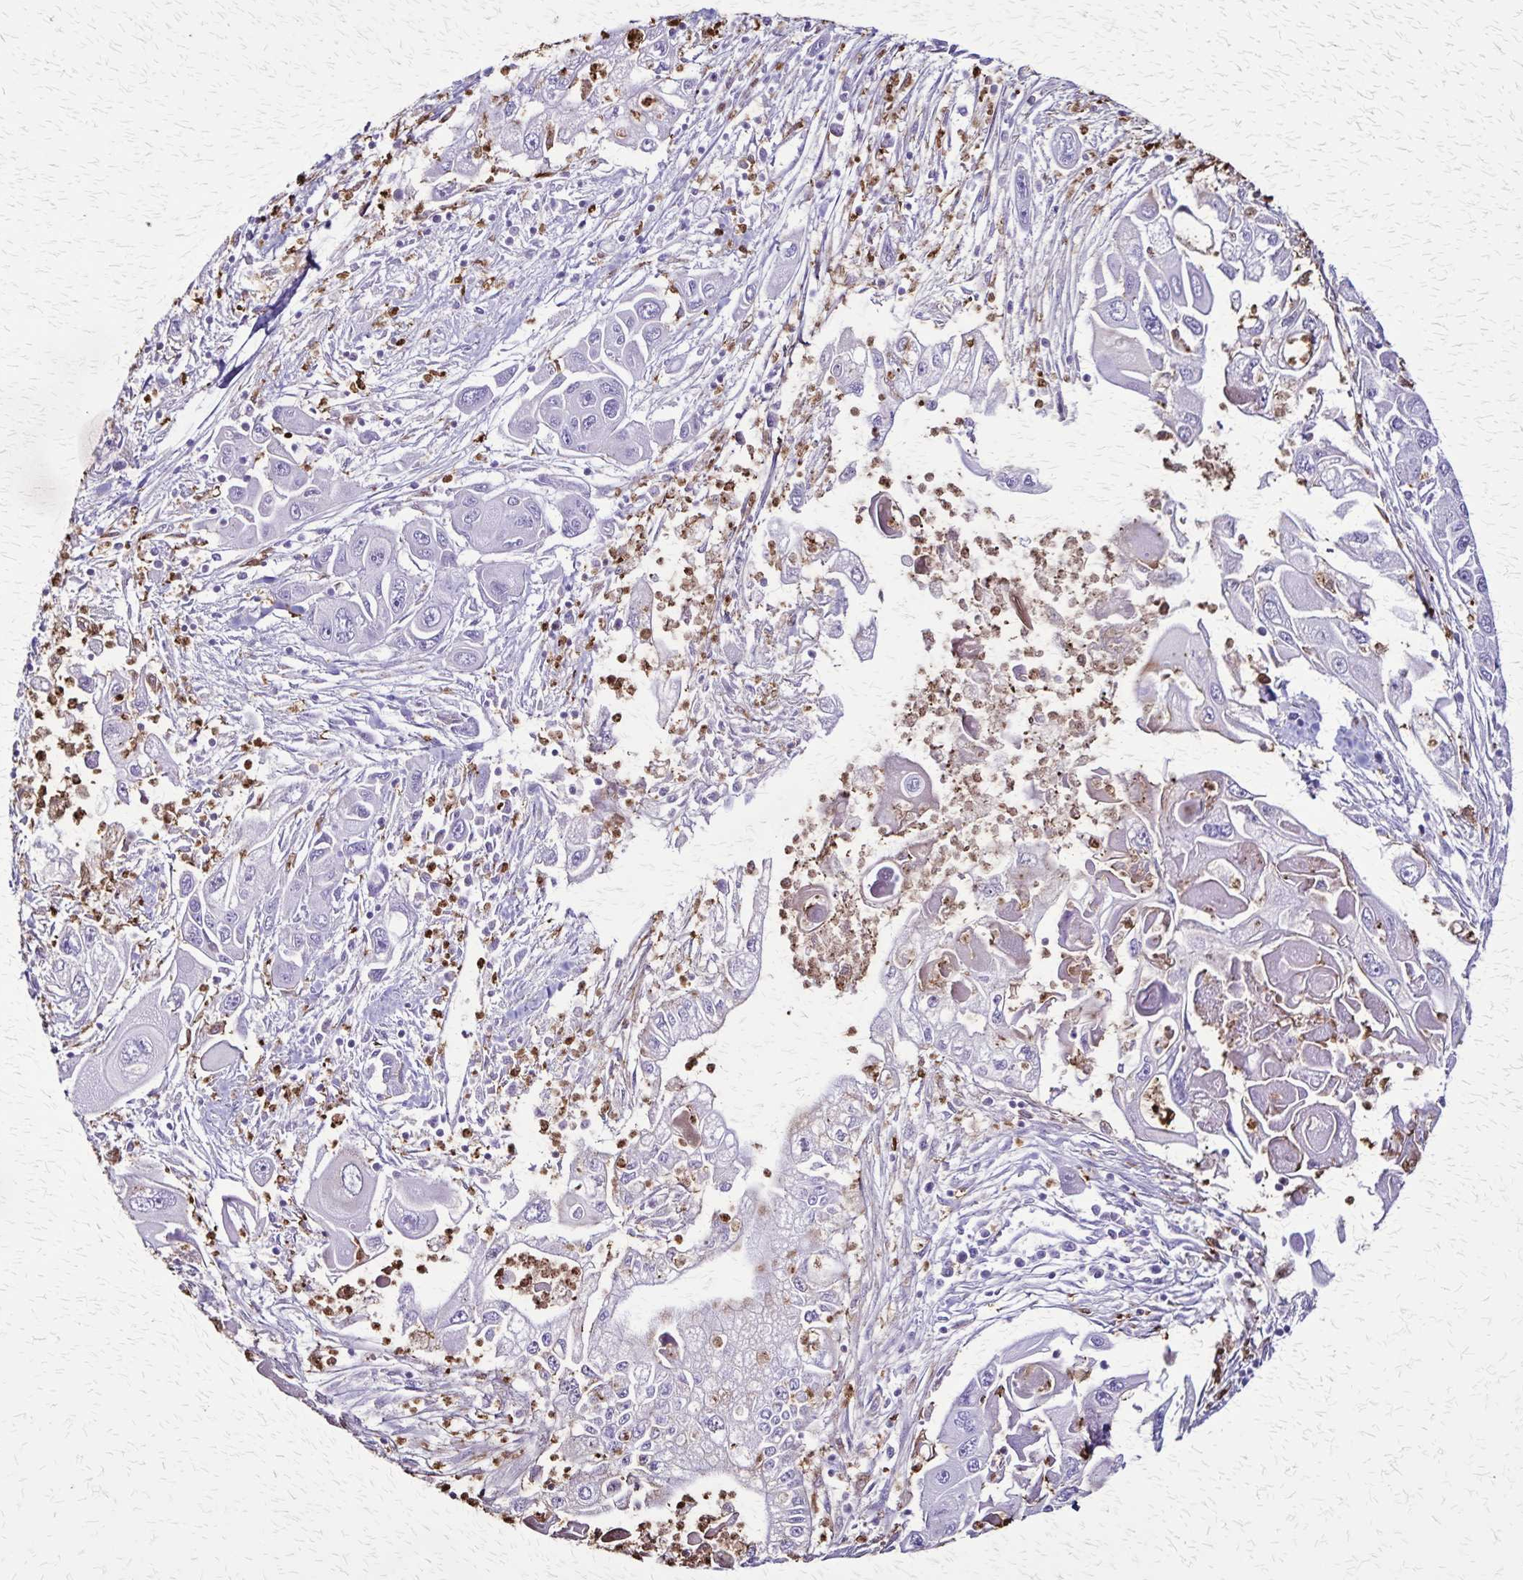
{"staining": {"intensity": "negative", "quantity": "none", "location": "none"}, "tissue": "pancreatic cancer", "cell_type": "Tumor cells", "image_type": "cancer", "snomed": [{"axis": "morphology", "description": "Adenocarcinoma, NOS"}, {"axis": "topography", "description": "Pancreas"}], "caption": "Human pancreatic cancer (adenocarcinoma) stained for a protein using immunohistochemistry (IHC) exhibits no positivity in tumor cells.", "gene": "ULBP3", "patient": {"sex": "male", "age": 70}}